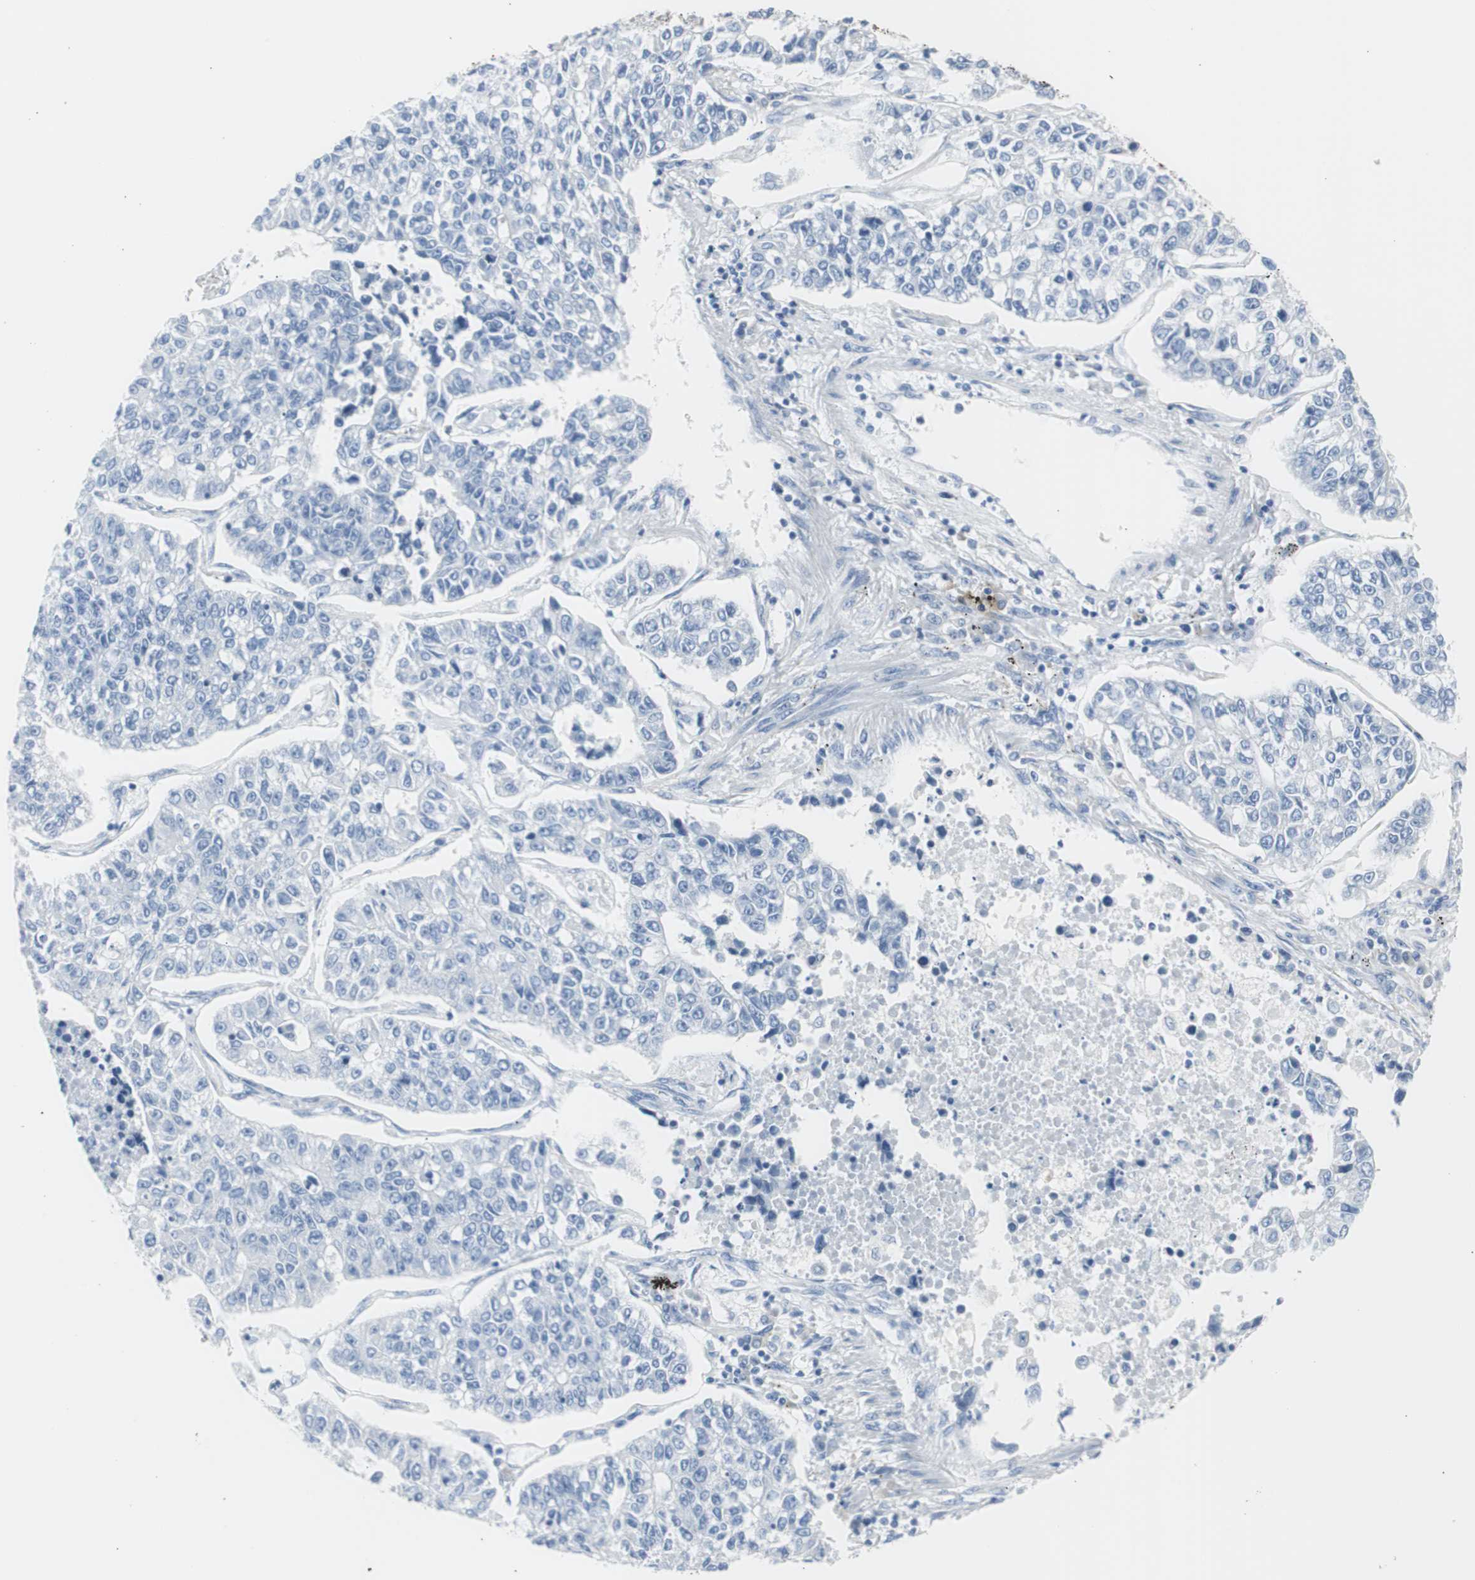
{"staining": {"intensity": "negative", "quantity": "none", "location": "none"}, "tissue": "lung cancer", "cell_type": "Tumor cells", "image_type": "cancer", "snomed": [{"axis": "morphology", "description": "Adenocarcinoma, NOS"}, {"axis": "topography", "description": "Lung"}], "caption": "A histopathology image of human adenocarcinoma (lung) is negative for staining in tumor cells.", "gene": "S100A7", "patient": {"sex": "male", "age": 49}}